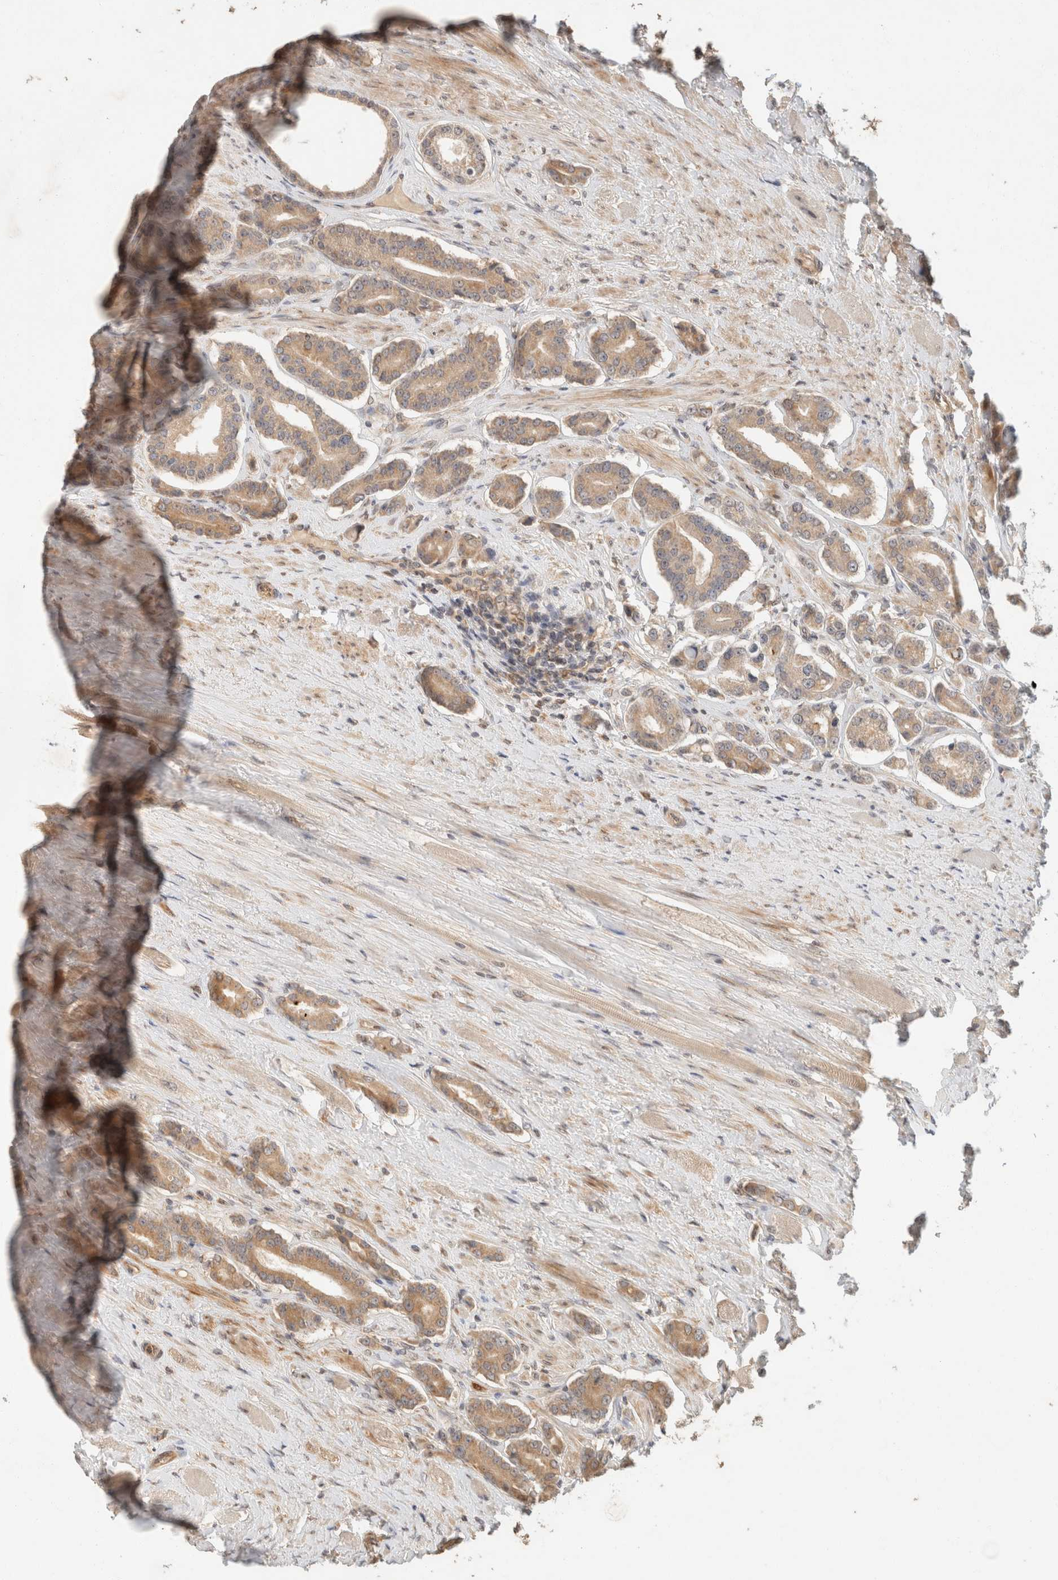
{"staining": {"intensity": "moderate", "quantity": ">75%", "location": "cytoplasmic/membranous"}, "tissue": "prostate cancer", "cell_type": "Tumor cells", "image_type": "cancer", "snomed": [{"axis": "morphology", "description": "Adenocarcinoma, High grade"}, {"axis": "topography", "description": "Prostate"}], "caption": "Adenocarcinoma (high-grade) (prostate) stained with a brown dye exhibits moderate cytoplasmic/membranous positive positivity in approximately >75% of tumor cells.", "gene": "TACC1", "patient": {"sex": "male", "age": 71}}